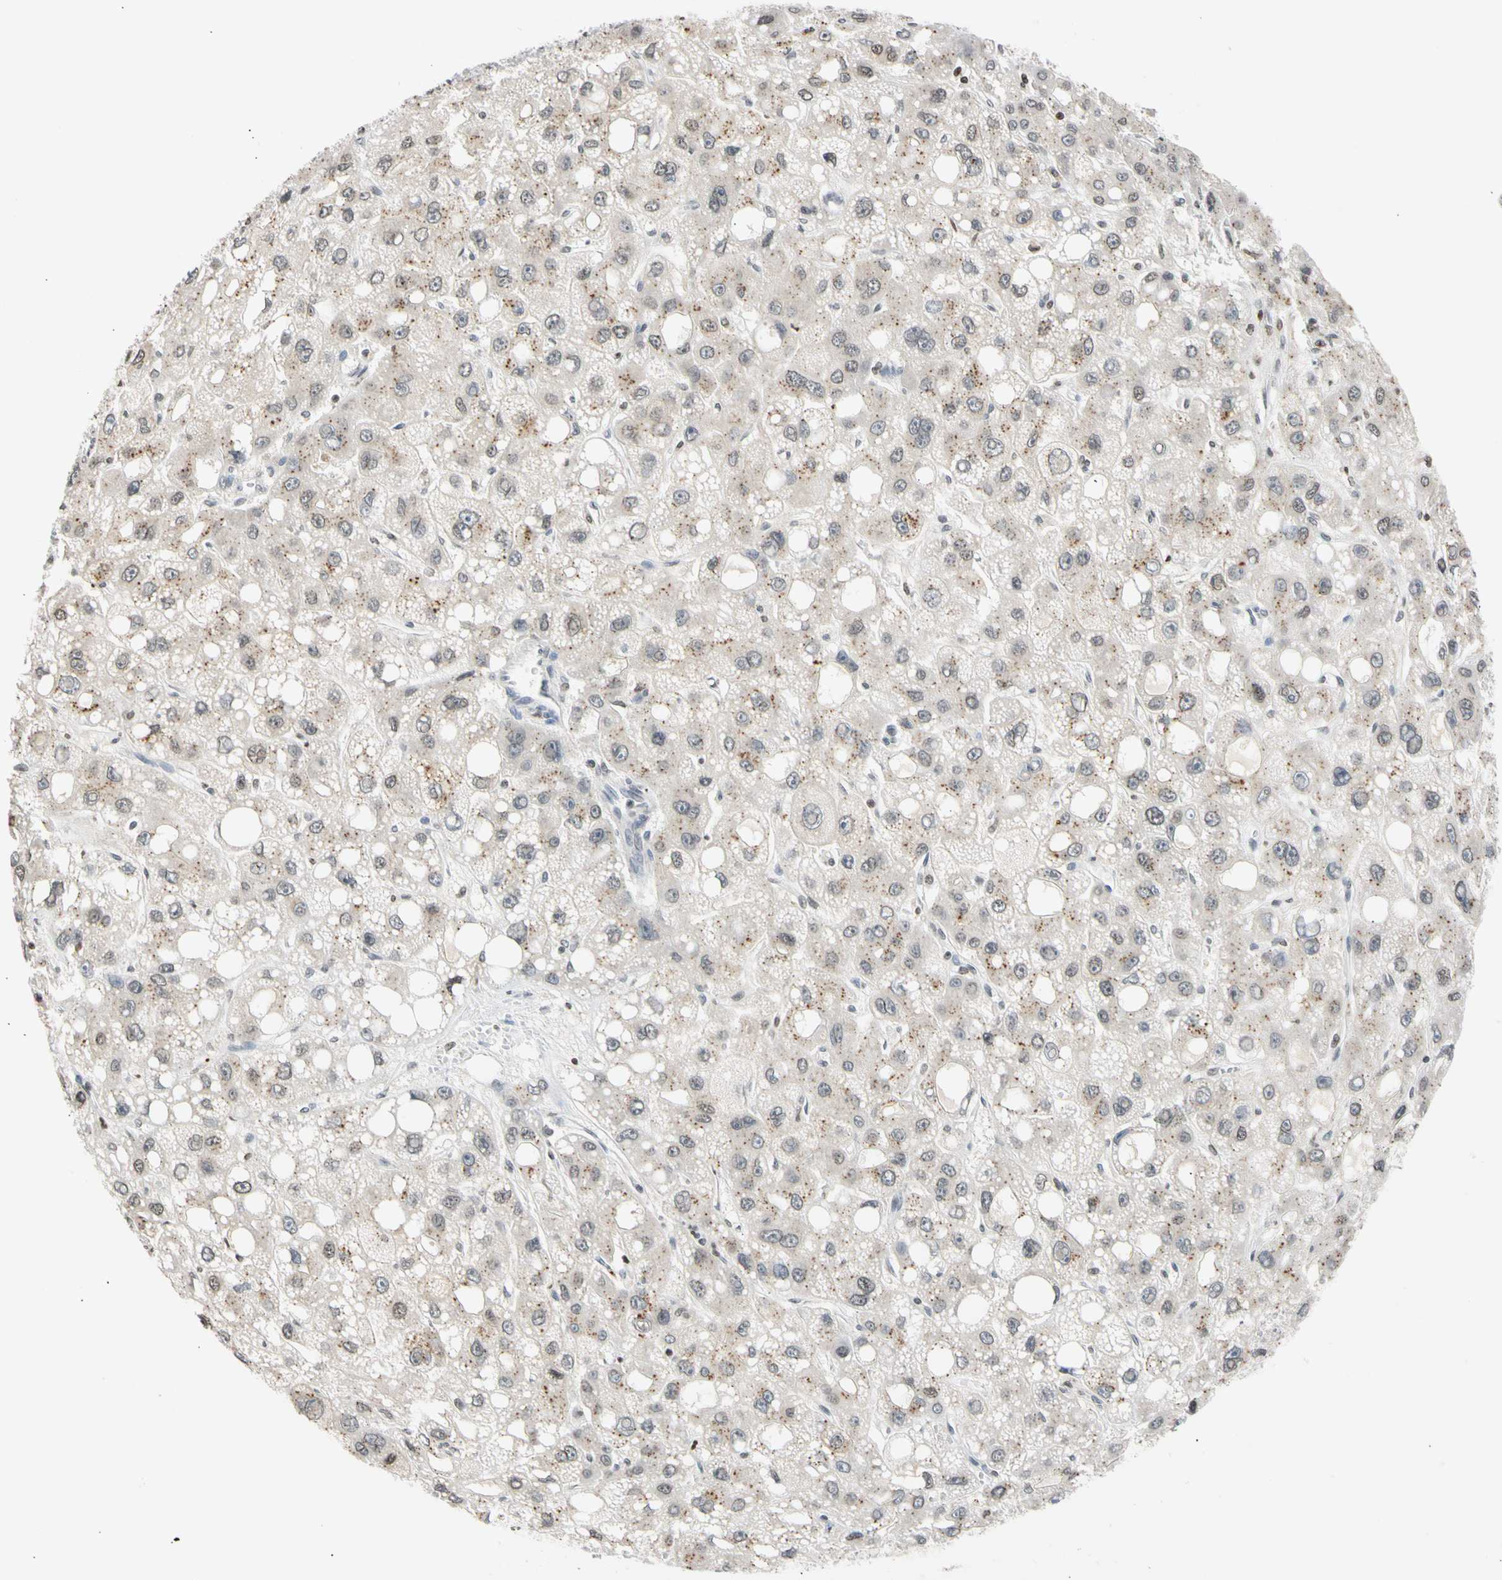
{"staining": {"intensity": "negative", "quantity": "none", "location": "none"}, "tissue": "liver cancer", "cell_type": "Tumor cells", "image_type": "cancer", "snomed": [{"axis": "morphology", "description": "Carcinoma, Hepatocellular, NOS"}, {"axis": "topography", "description": "Liver"}], "caption": "The immunohistochemistry (IHC) micrograph has no significant expression in tumor cells of hepatocellular carcinoma (liver) tissue. The staining is performed using DAB brown chromogen with nuclei counter-stained in using hematoxylin.", "gene": "GPX4", "patient": {"sex": "male", "age": 55}}